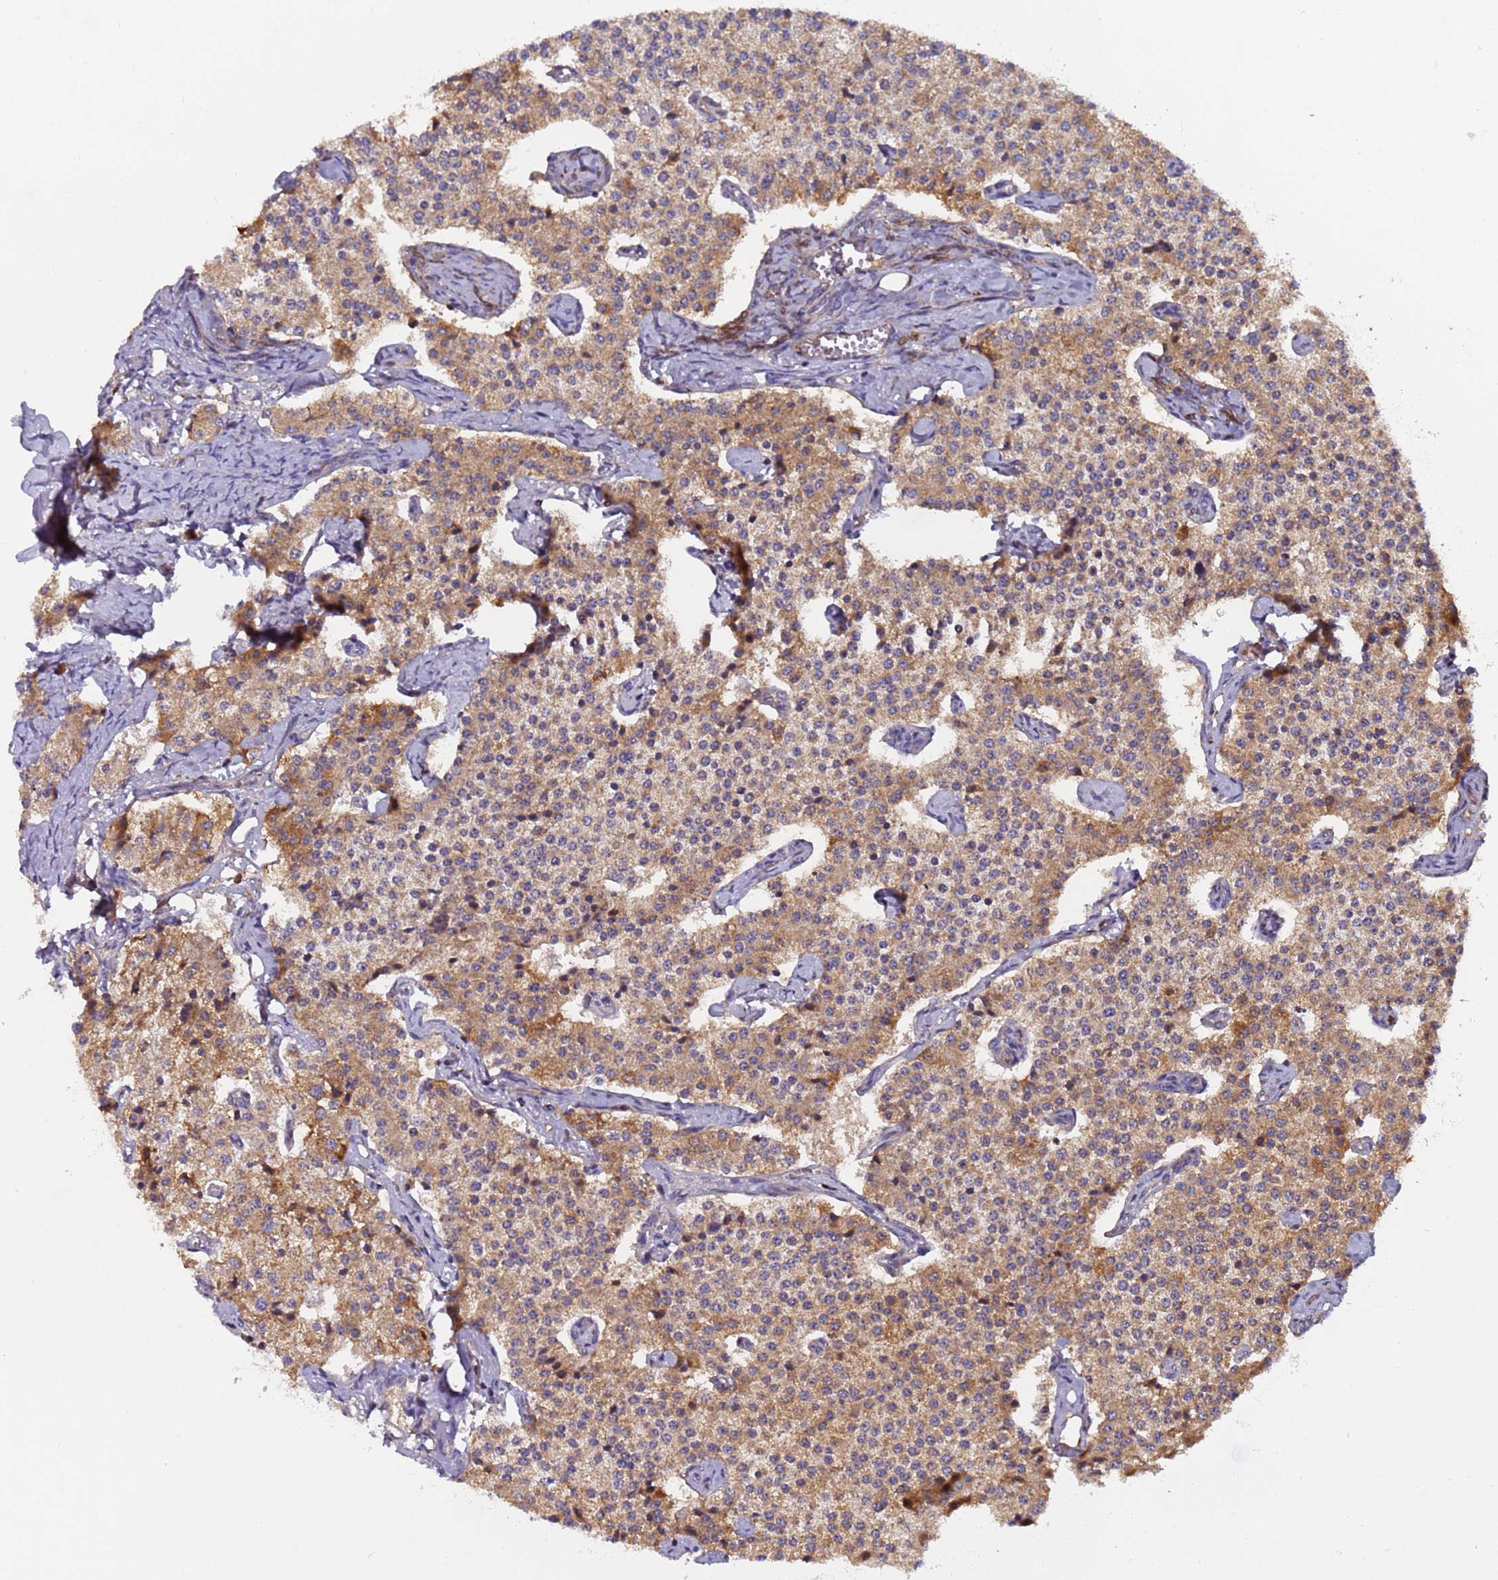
{"staining": {"intensity": "moderate", "quantity": ">75%", "location": "cytoplasmic/membranous"}, "tissue": "carcinoid", "cell_type": "Tumor cells", "image_type": "cancer", "snomed": [{"axis": "morphology", "description": "Carcinoid, malignant, NOS"}, {"axis": "topography", "description": "Colon"}], "caption": "IHC image of neoplastic tissue: human malignant carcinoid stained using immunohistochemistry (IHC) reveals medium levels of moderate protein expression localized specifically in the cytoplasmic/membranous of tumor cells, appearing as a cytoplasmic/membranous brown color.", "gene": "TMEM126A", "patient": {"sex": "female", "age": 52}}